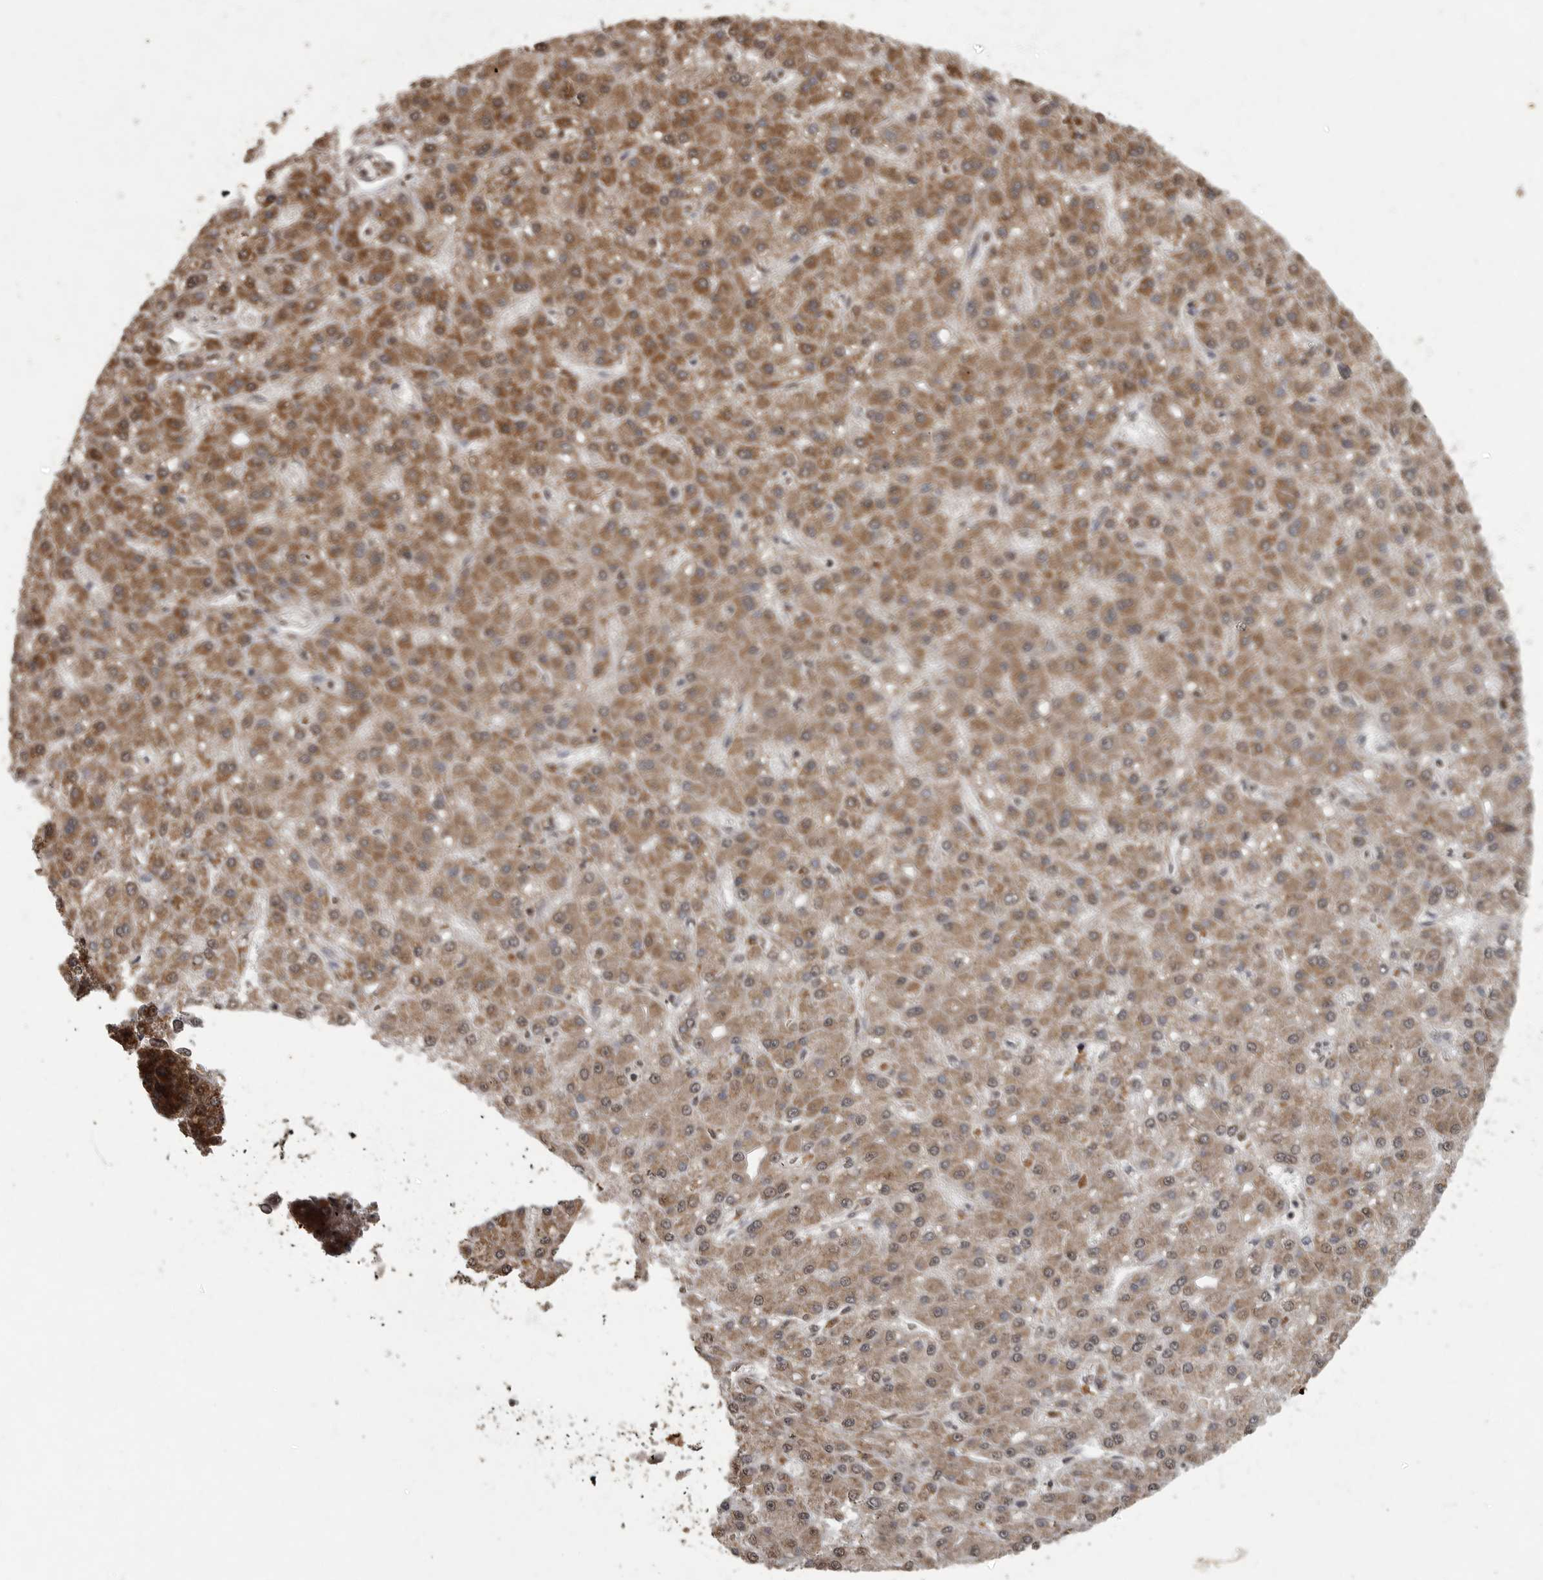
{"staining": {"intensity": "moderate", "quantity": ">75%", "location": "cytoplasmic/membranous"}, "tissue": "liver cancer", "cell_type": "Tumor cells", "image_type": "cancer", "snomed": [{"axis": "morphology", "description": "Carcinoma, Hepatocellular, NOS"}, {"axis": "topography", "description": "Liver"}], "caption": "Human liver cancer stained for a protein (brown) shows moderate cytoplasmic/membranous positive staining in about >75% of tumor cells.", "gene": "MAFG", "patient": {"sex": "male", "age": 67}}